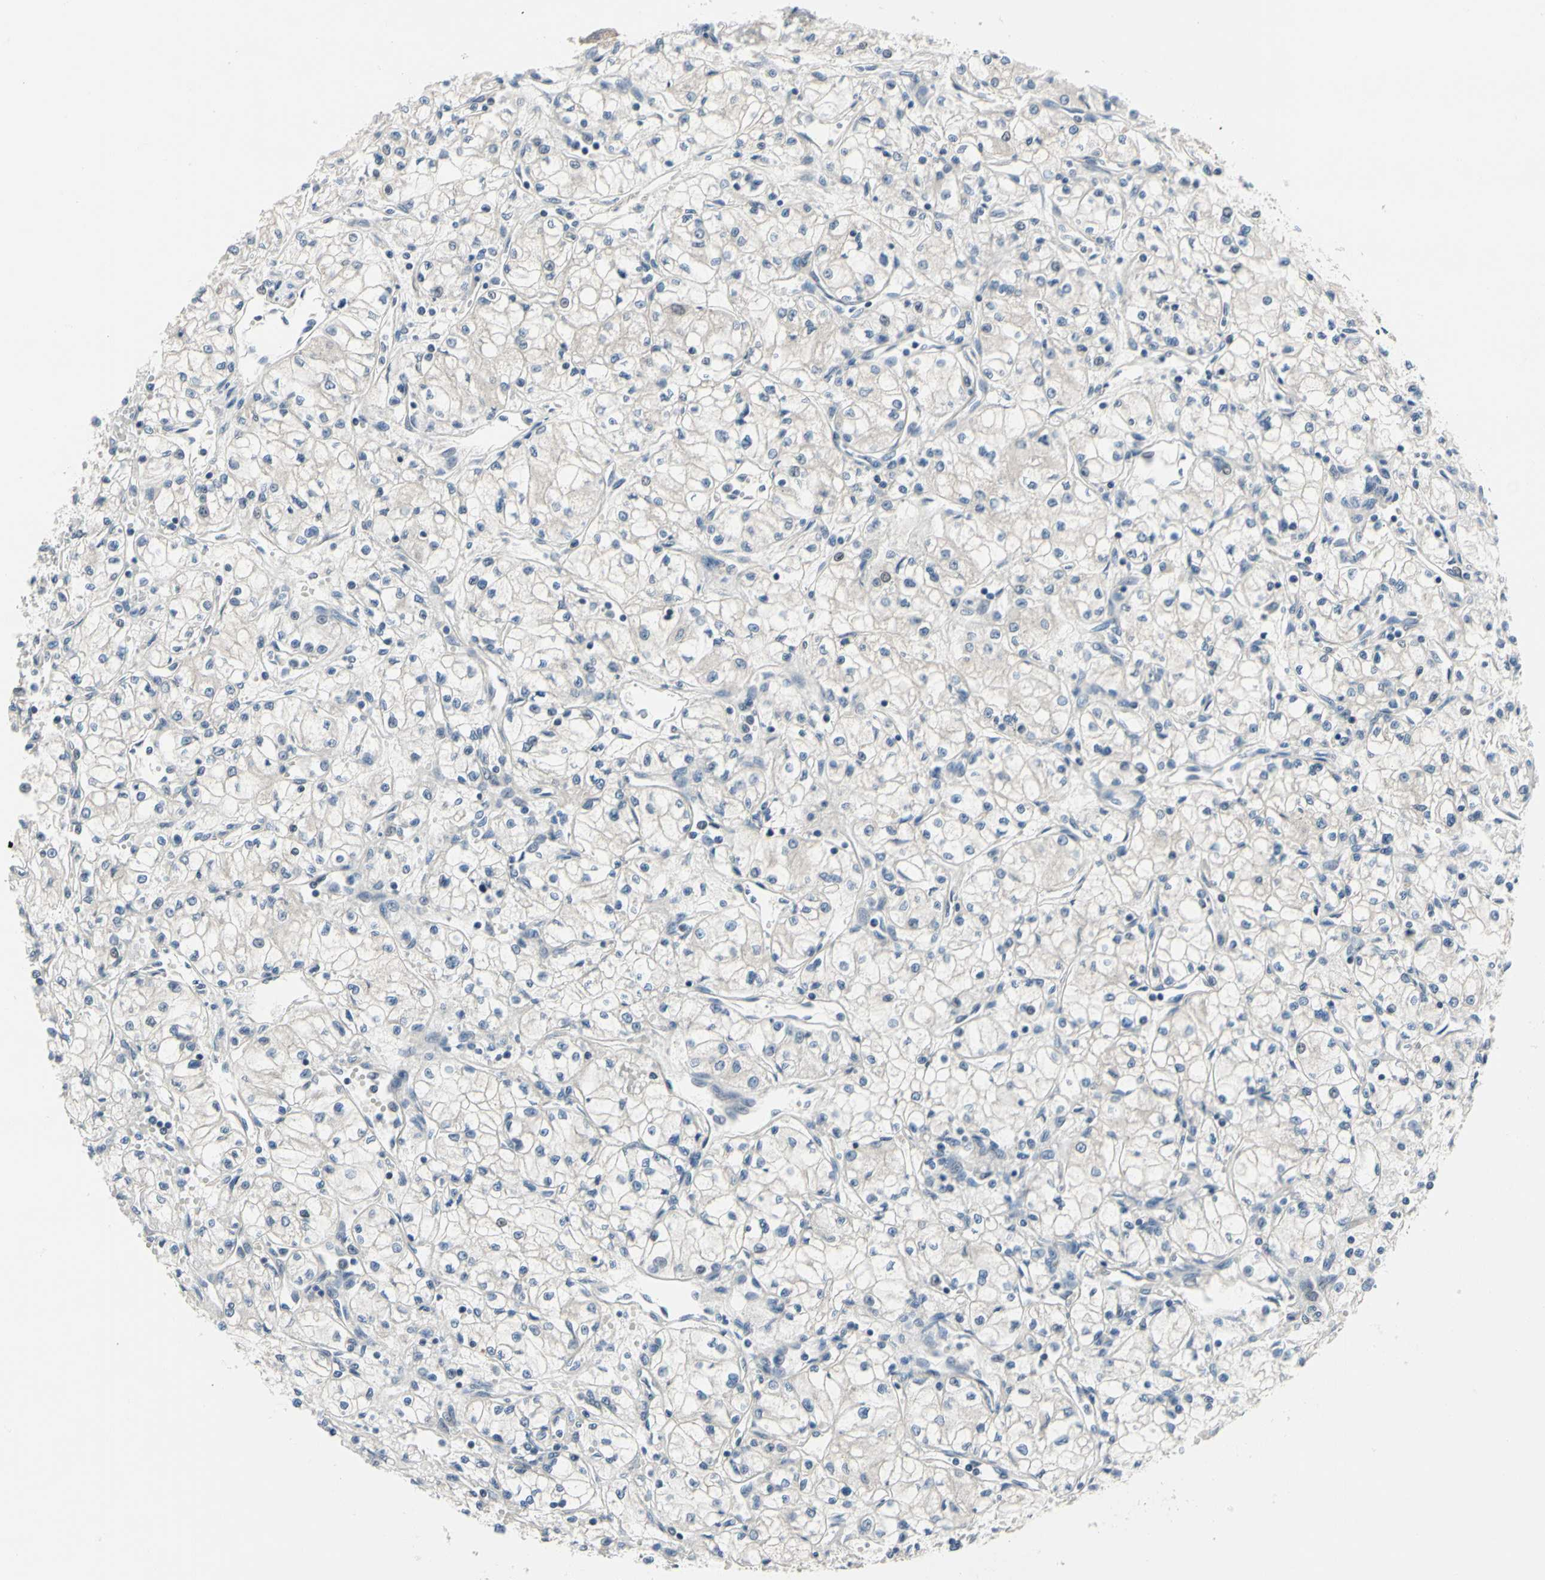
{"staining": {"intensity": "negative", "quantity": "none", "location": "none"}, "tissue": "renal cancer", "cell_type": "Tumor cells", "image_type": "cancer", "snomed": [{"axis": "morphology", "description": "Normal tissue, NOS"}, {"axis": "morphology", "description": "Adenocarcinoma, NOS"}, {"axis": "topography", "description": "Kidney"}], "caption": "Renal cancer was stained to show a protein in brown. There is no significant staining in tumor cells.", "gene": "SELENOK", "patient": {"sex": "male", "age": 59}}